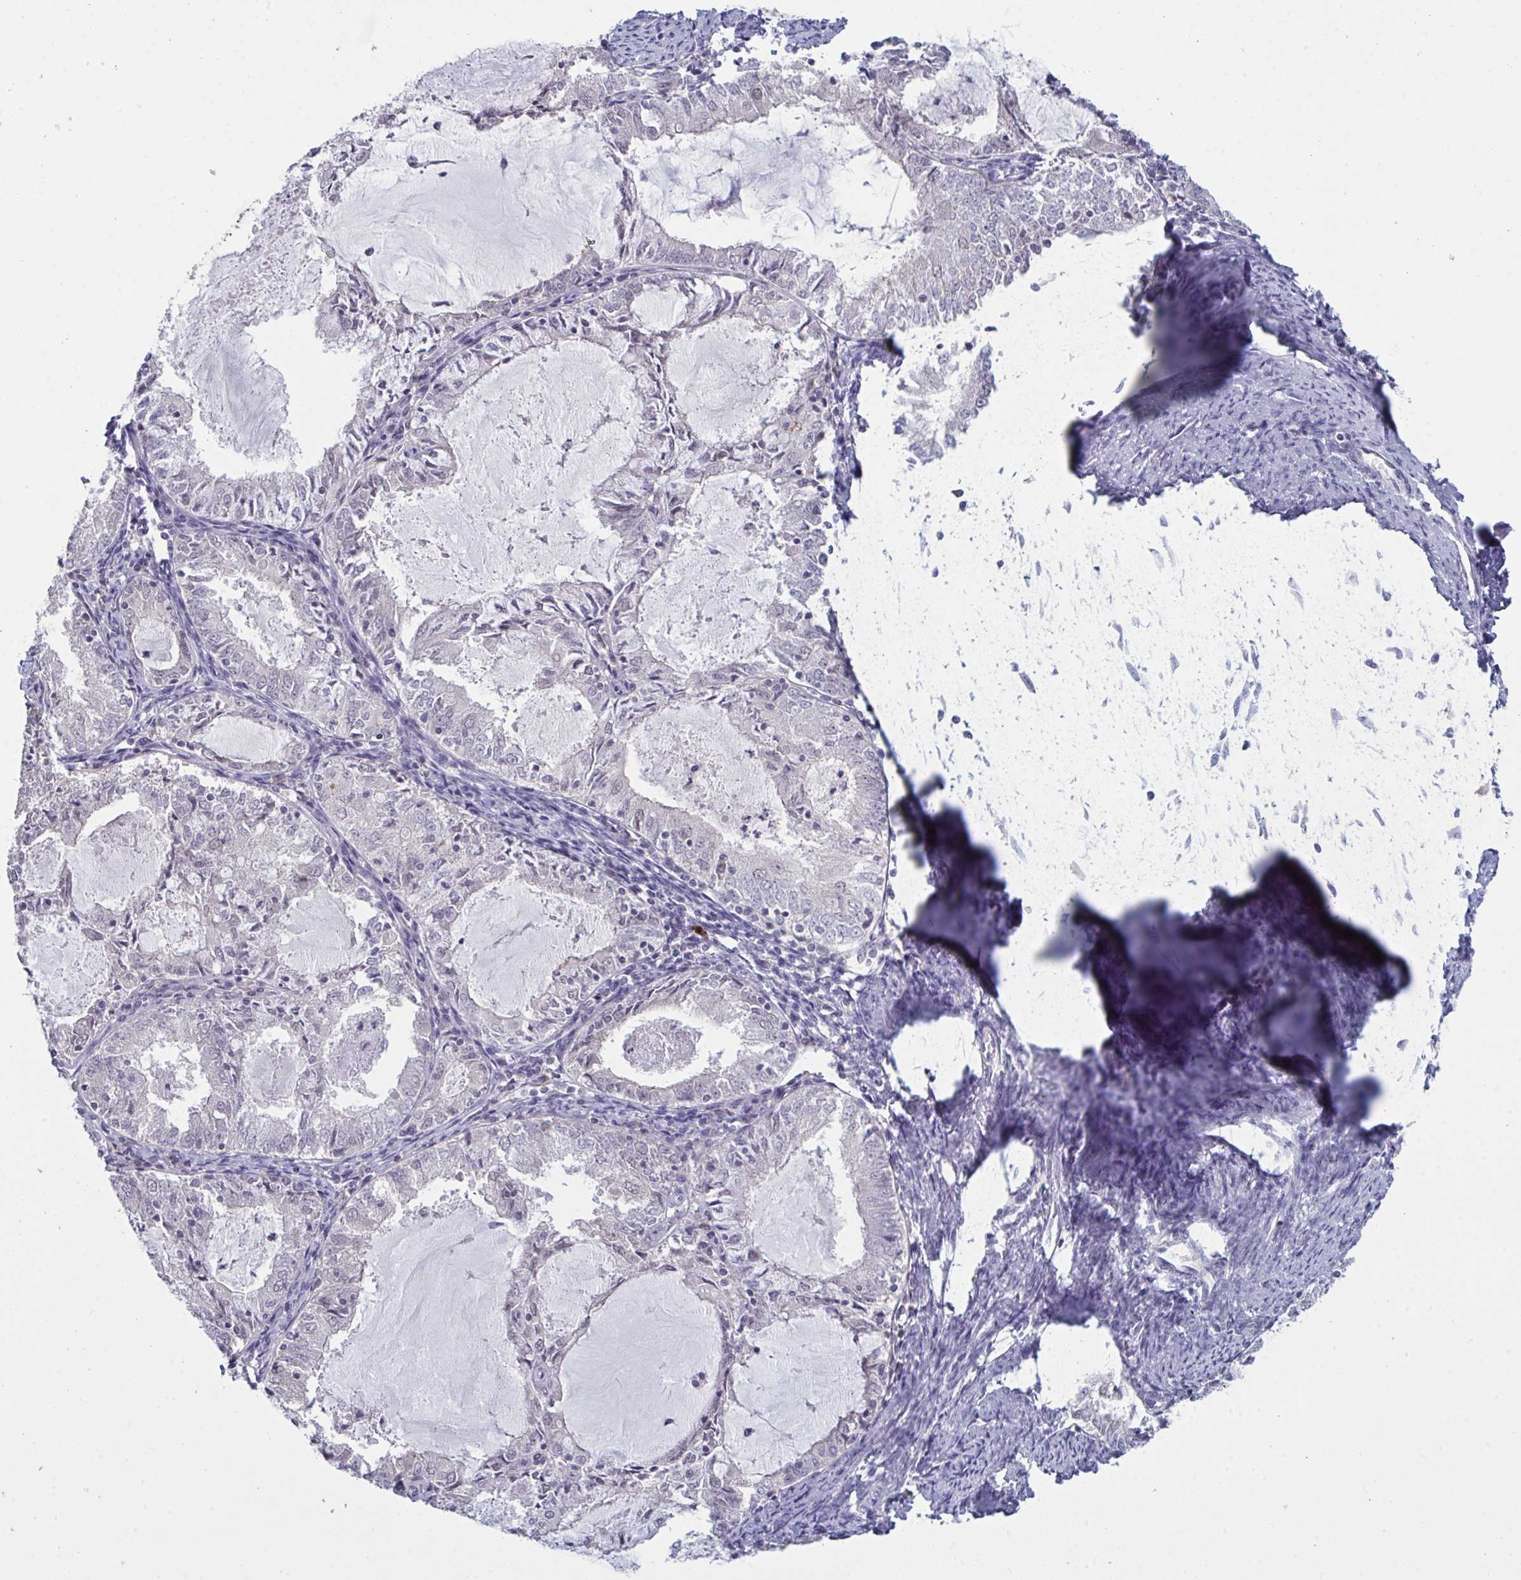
{"staining": {"intensity": "negative", "quantity": "none", "location": "none"}, "tissue": "endometrial cancer", "cell_type": "Tumor cells", "image_type": "cancer", "snomed": [{"axis": "morphology", "description": "Adenocarcinoma, NOS"}, {"axis": "topography", "description": "Endometrium"}], "caption": "A photomicrograph of human endometrial cancer (adenocarcinoma) is negative for staining in tumor cells.", "gene": "ZNF784", "patient": {"sex": "female", "age": 57}}